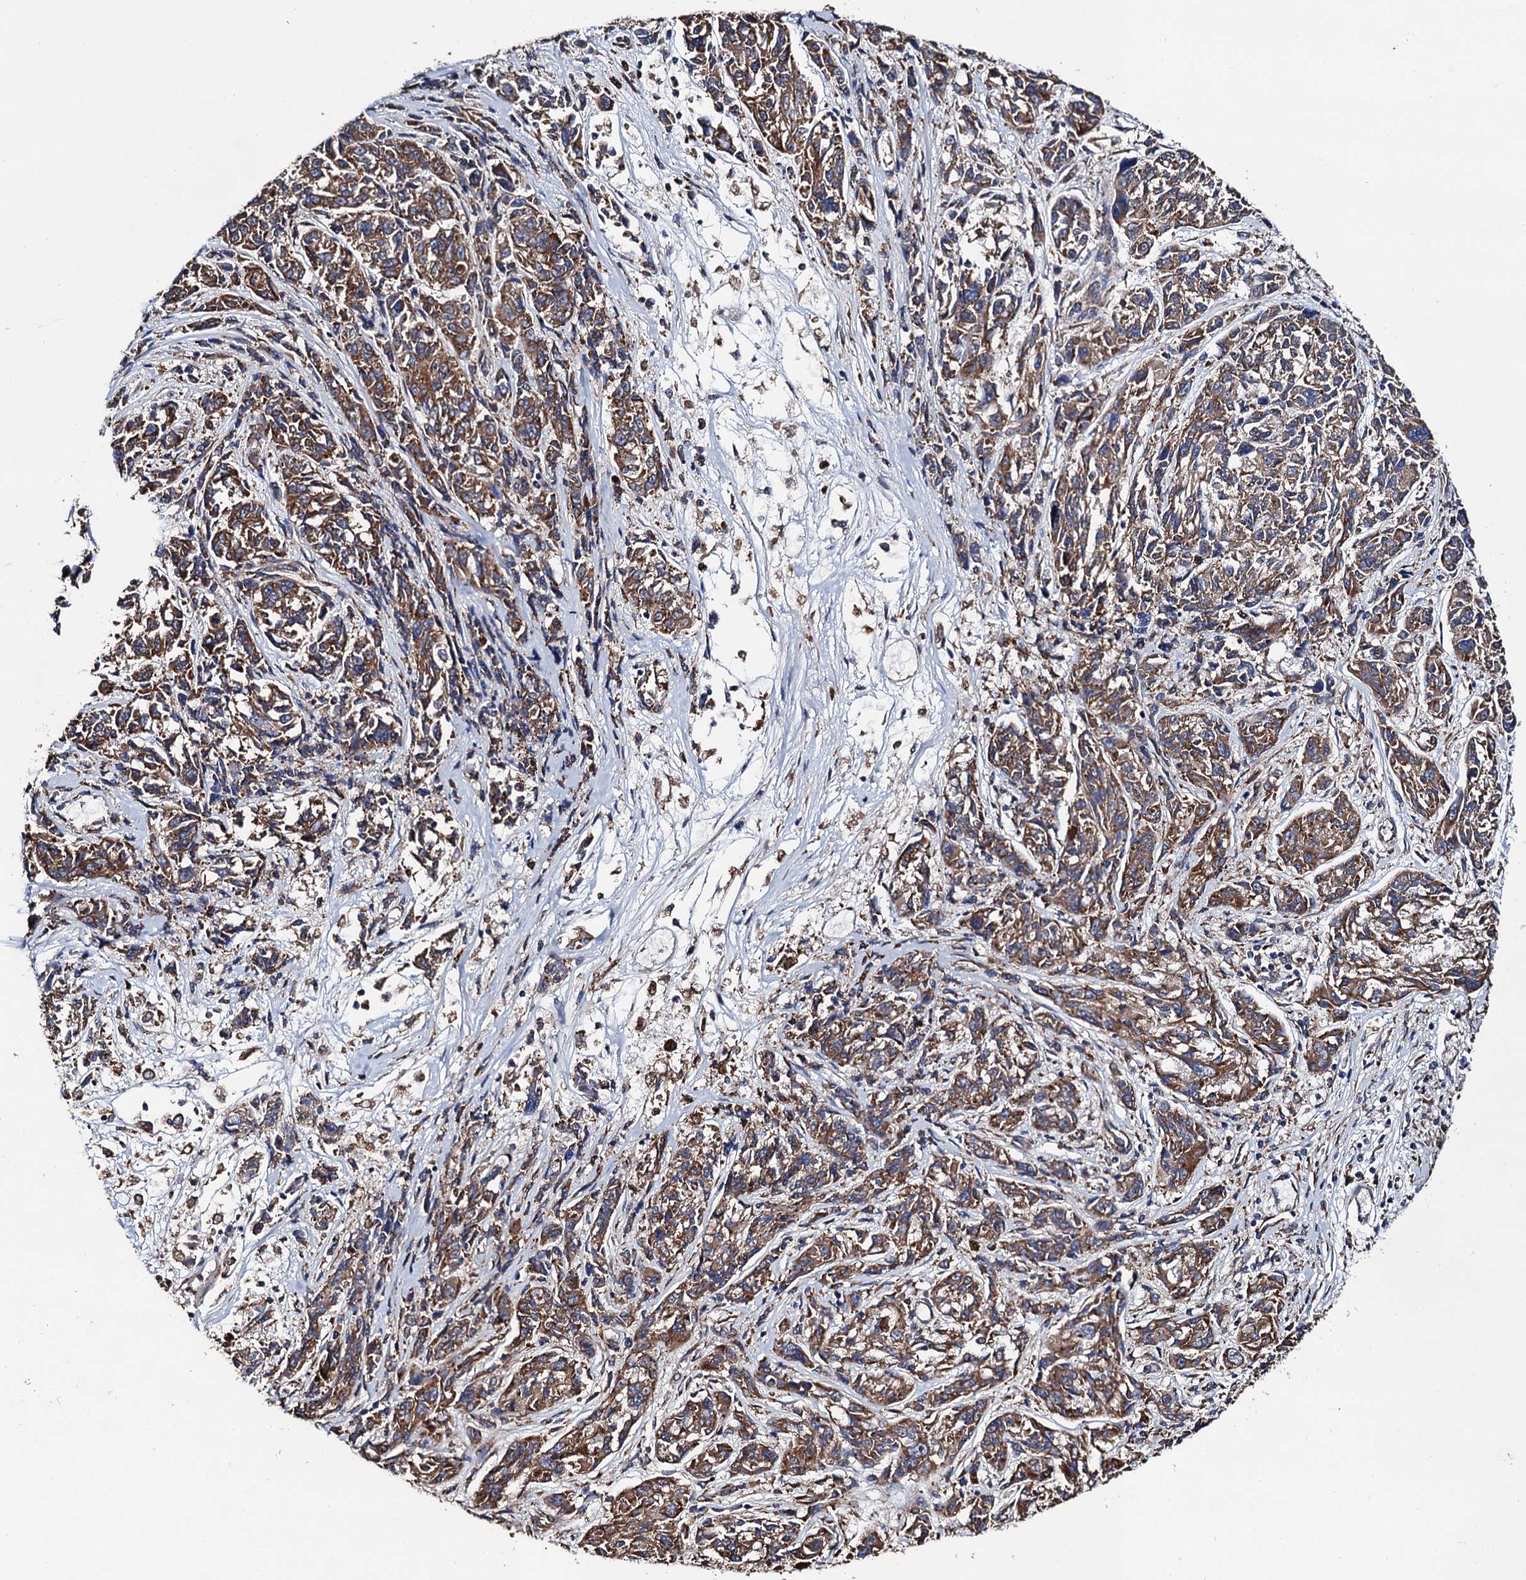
{"staining": {"intensity": "moderate", "quantity": ">75%", "location": "cytoplasmic/membranous"}, "tissue": "melanoma", "cell_type": "Tumor cells", "image_type": "cancer", "snomed": [{"axis": "morphology", "description": "Malignant melanoma, NOS"}, {"axis": "topography", "description": "Skin"}], "caption": "Immunohistochemical staining of human malignant melanoma demonstrates medium levels of moderate cytoplasmic/membranous staining in approximately >75% of tumor cells.", "gene": "LIPT2", "patient": {"sex": "male", "age": 53}}